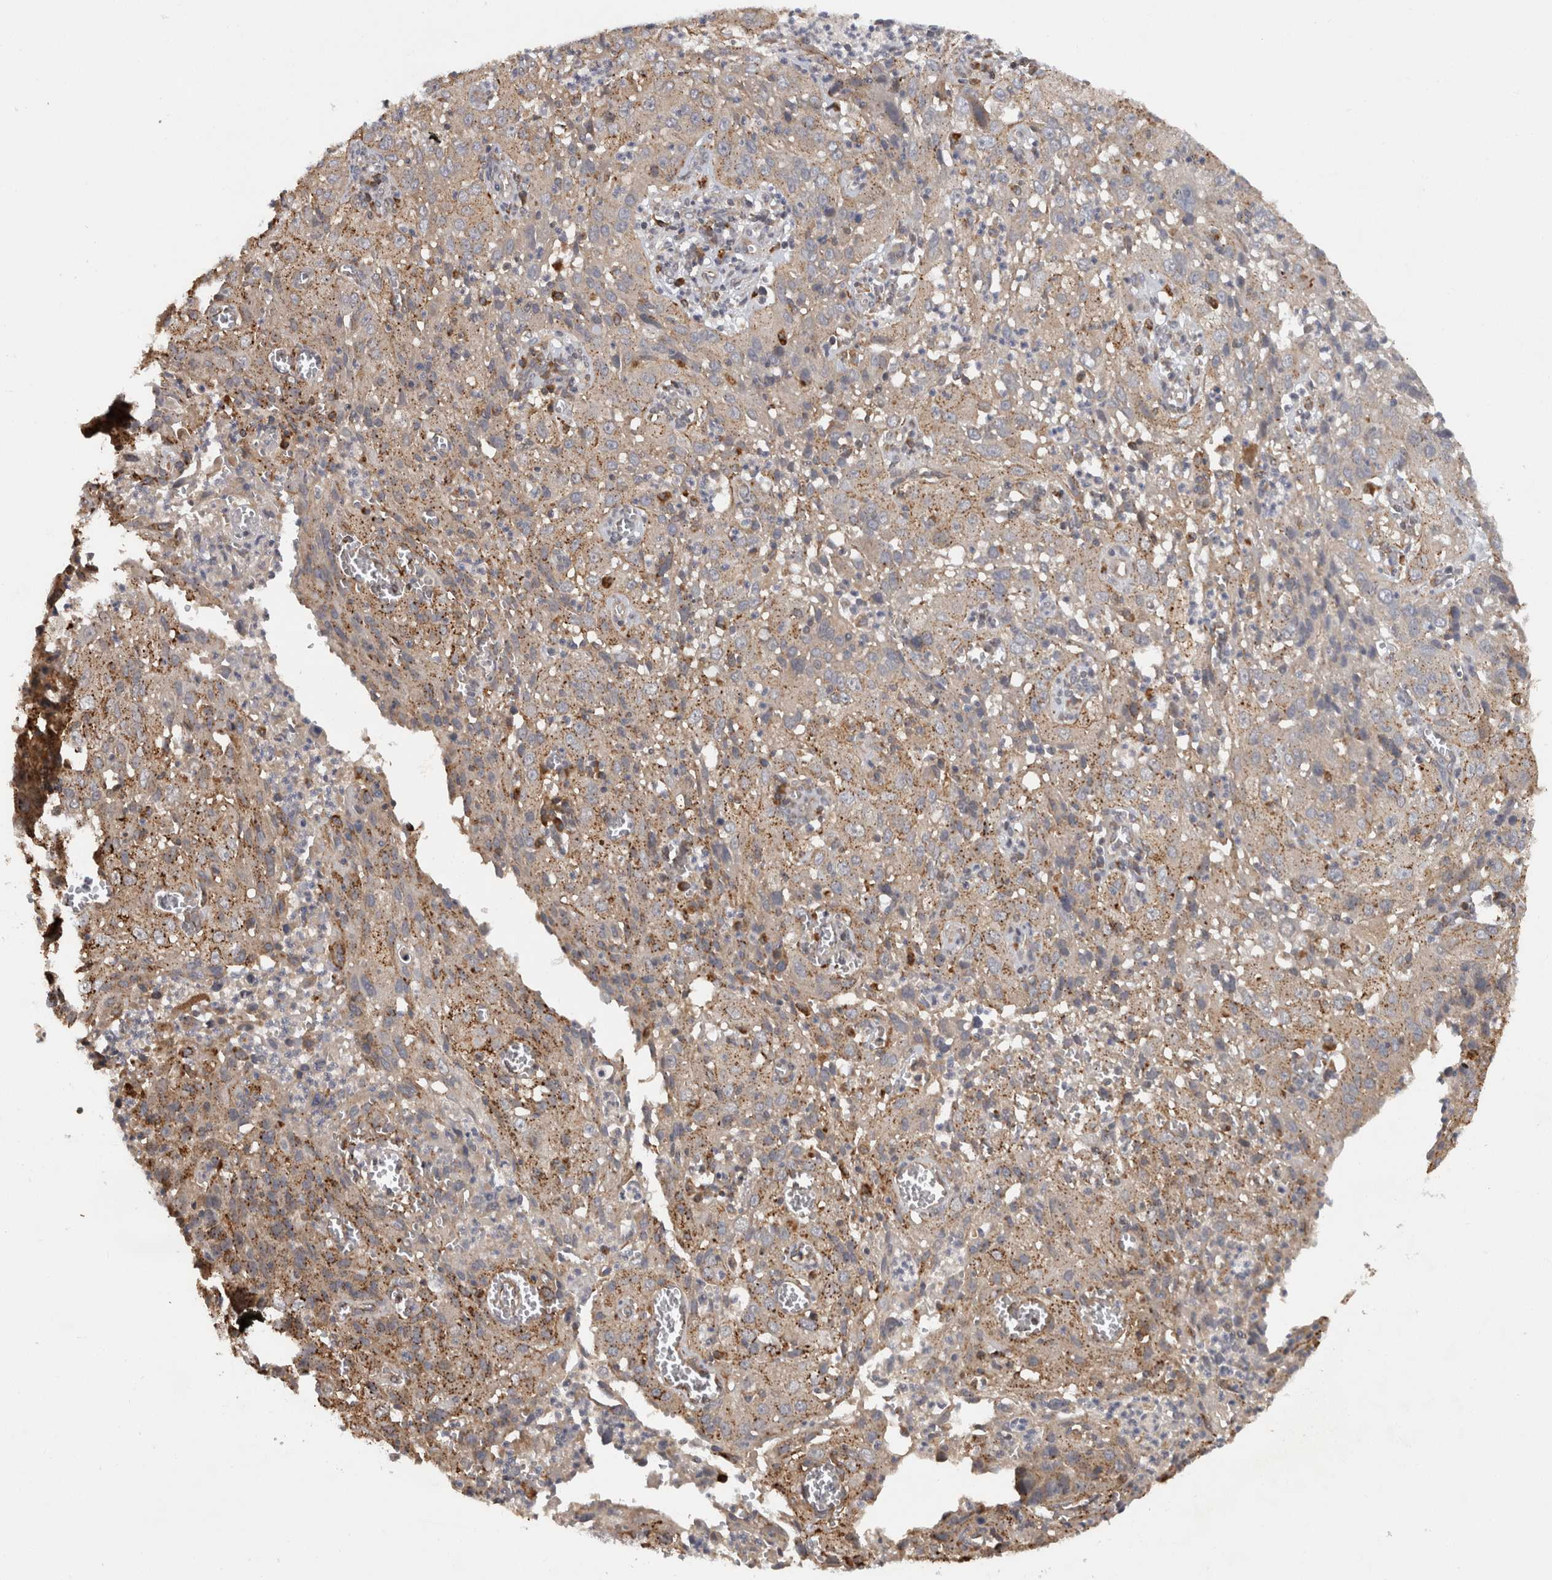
{"staining": {"intensity": "moderate", "quantity": "25%-75%", "location": "cytoplasmic/membranous"}, "tissue": "cervical cancer", "cell_type": "Tumor cells", "image_type": "cancer", "snomed": [{"axis": "morphology", "description": "Squamous cell carcinoma, NOS"}, {"axis": "topography", "description": "Cervix"}], "caption": "Human squamous cell carcinoma (cervical) stained for a protein (brown) reveals moderate cytoplasmic/membranous positive staining in approximately 25%-75% of tumor cells.", "gene": "ACAT2", "patient": {"sex": "female", "age": 32}}